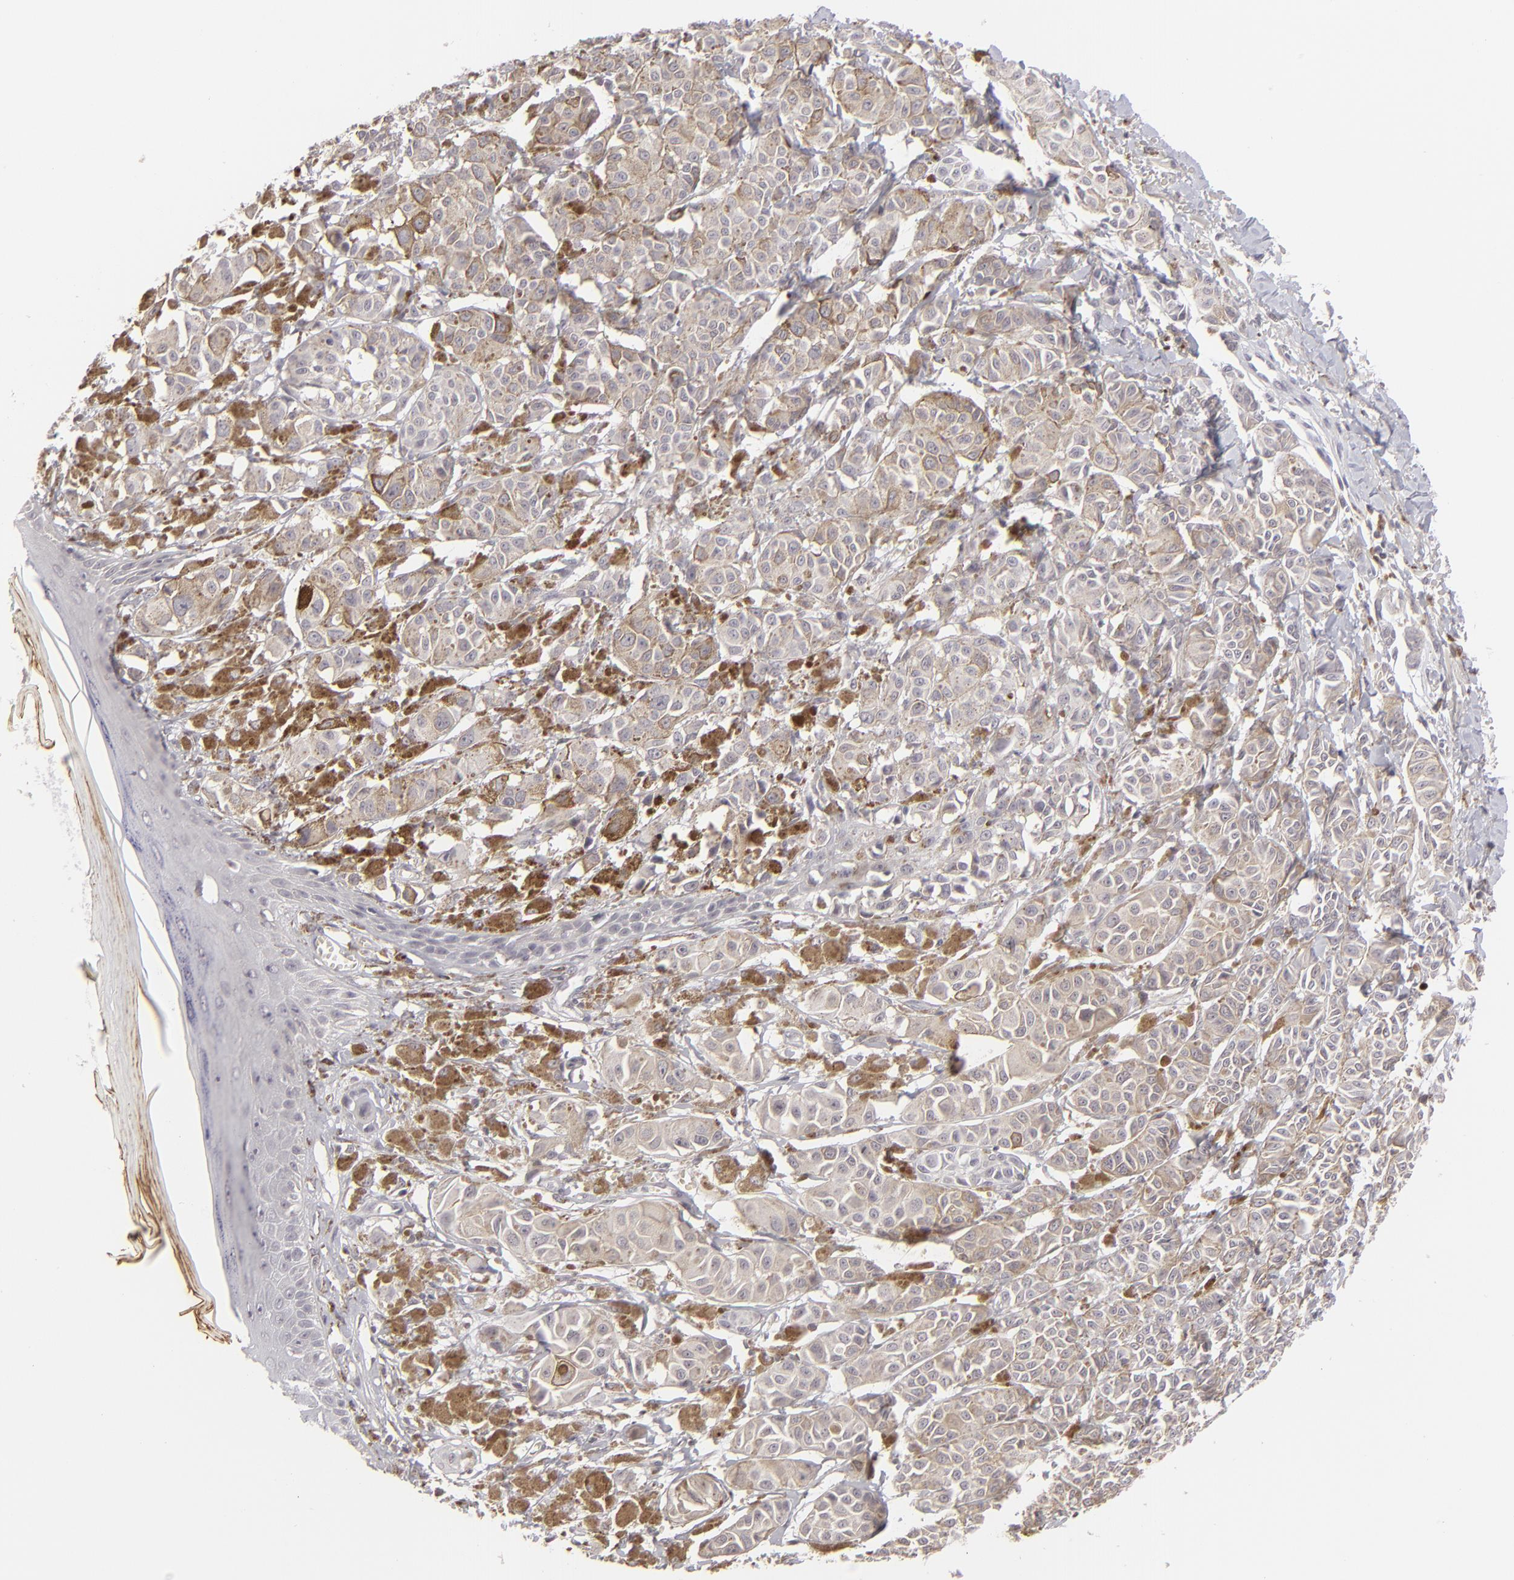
{"staining": {"intensity": "negative", "quantity": "none", "location": "none"}, "tissue": "melanoma", "cell_type": "Tumor cells", "image_type": "cancer", "snomed": [{"axis": "morphology", "description": "Malignant melanoma, NOS"}, {"axis": "topography", "description": "Skin"}], "caption": "Melanoma was stained to show a protein in brown. There is no significant staining in tumor cells.", "gene": "CLDN2", "patient": {"sex": "male", "age": 76}}